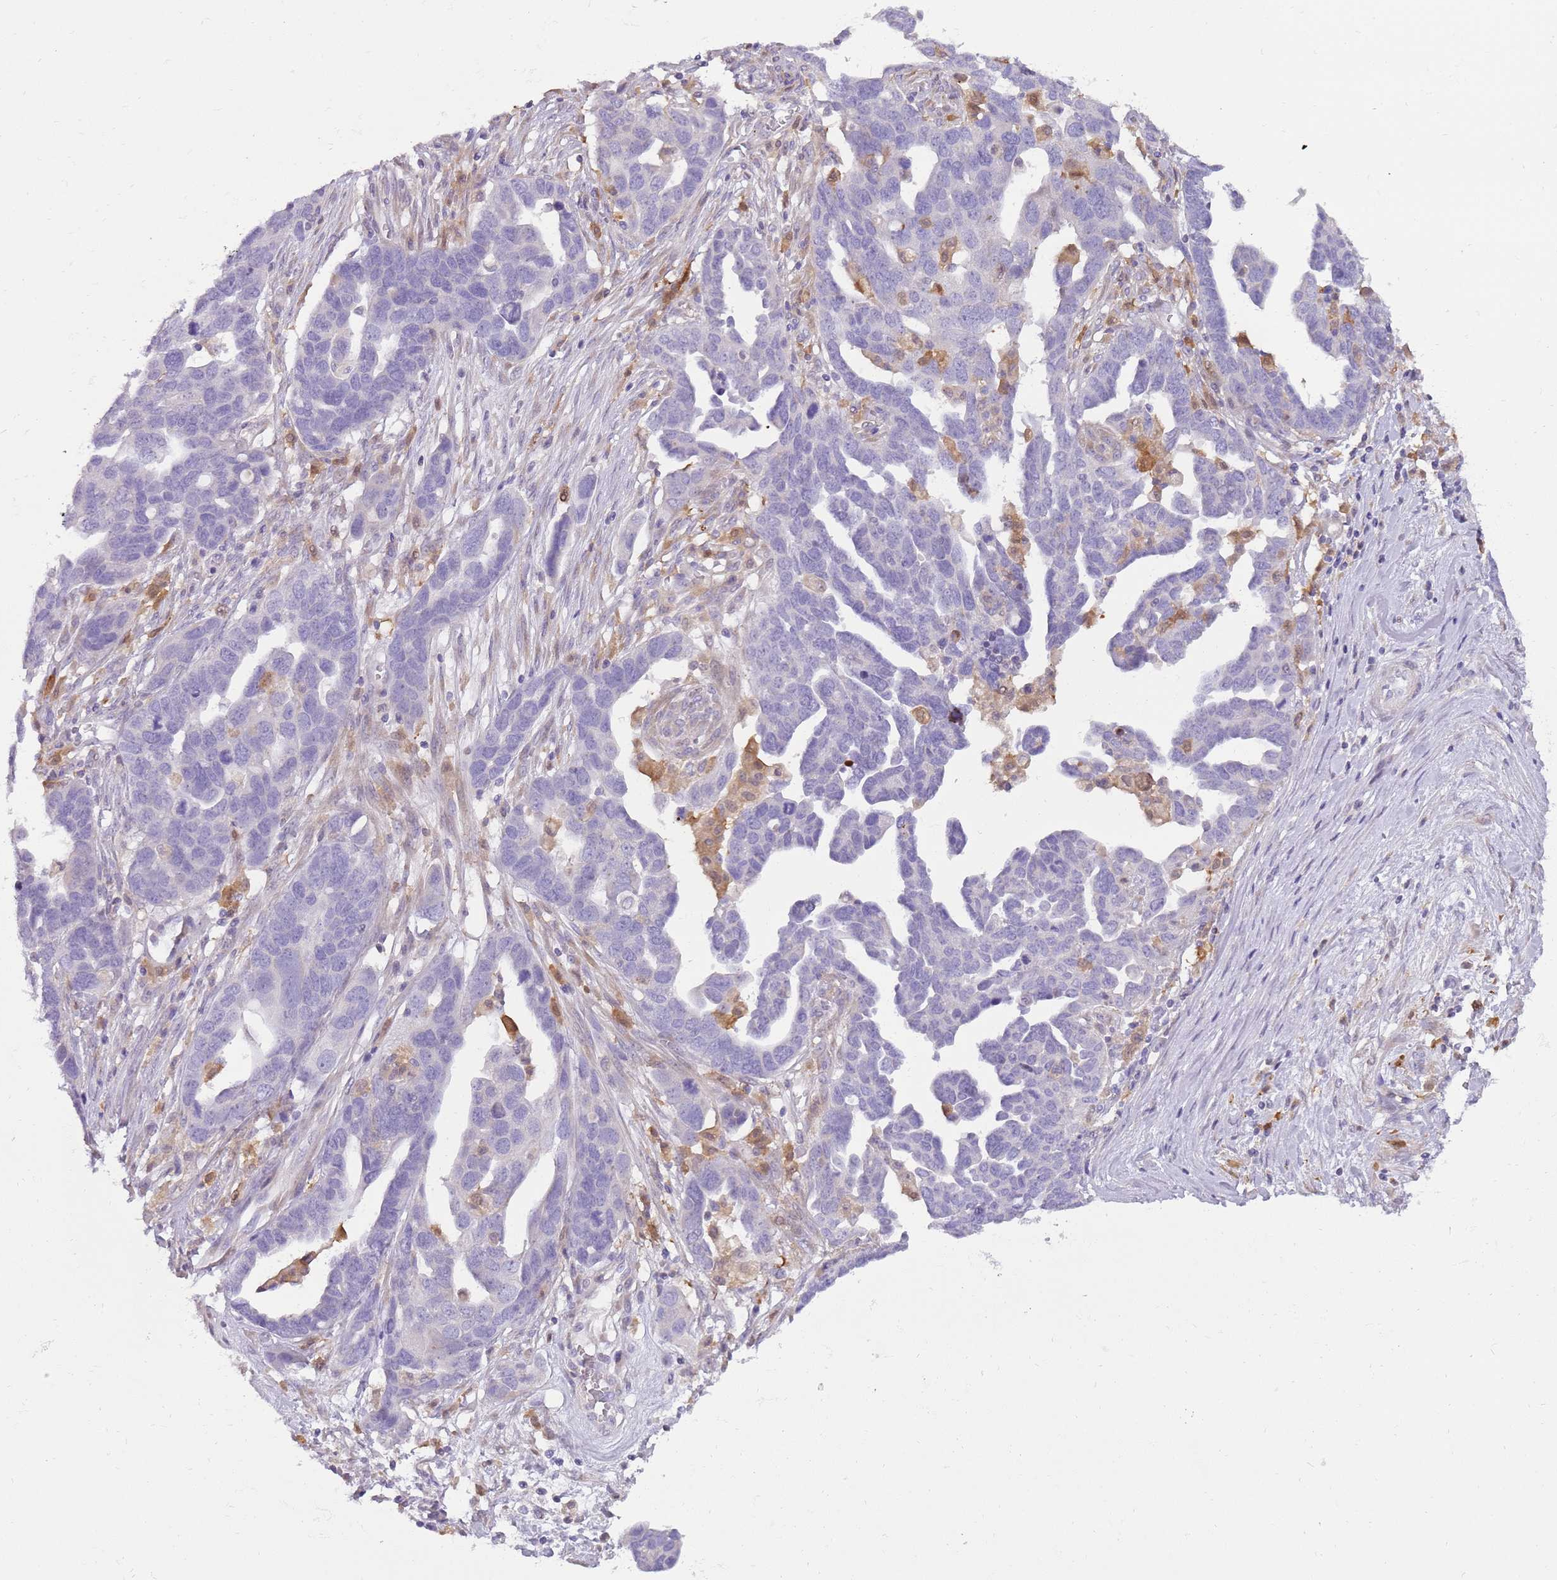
{"staining": {"intensity": "negative", "quantity": "none", "location": "none"}, "tissue": "ovarian cancer", "cell_type": "Tumor cells", "image_type": "cancer", "snomed": [{"axis": "morphology", "description": "Cystadenocarcinoma, serous, NOS"}, {"axis": "topography", "description": "Ovary"}], "caption": "Tumor cells are negative for brown protein staining in ovarian cancer (serous cystadenocarcinoma).", "gene": "DIPK1C", "patient": {"sex": "female", "age": 54}}